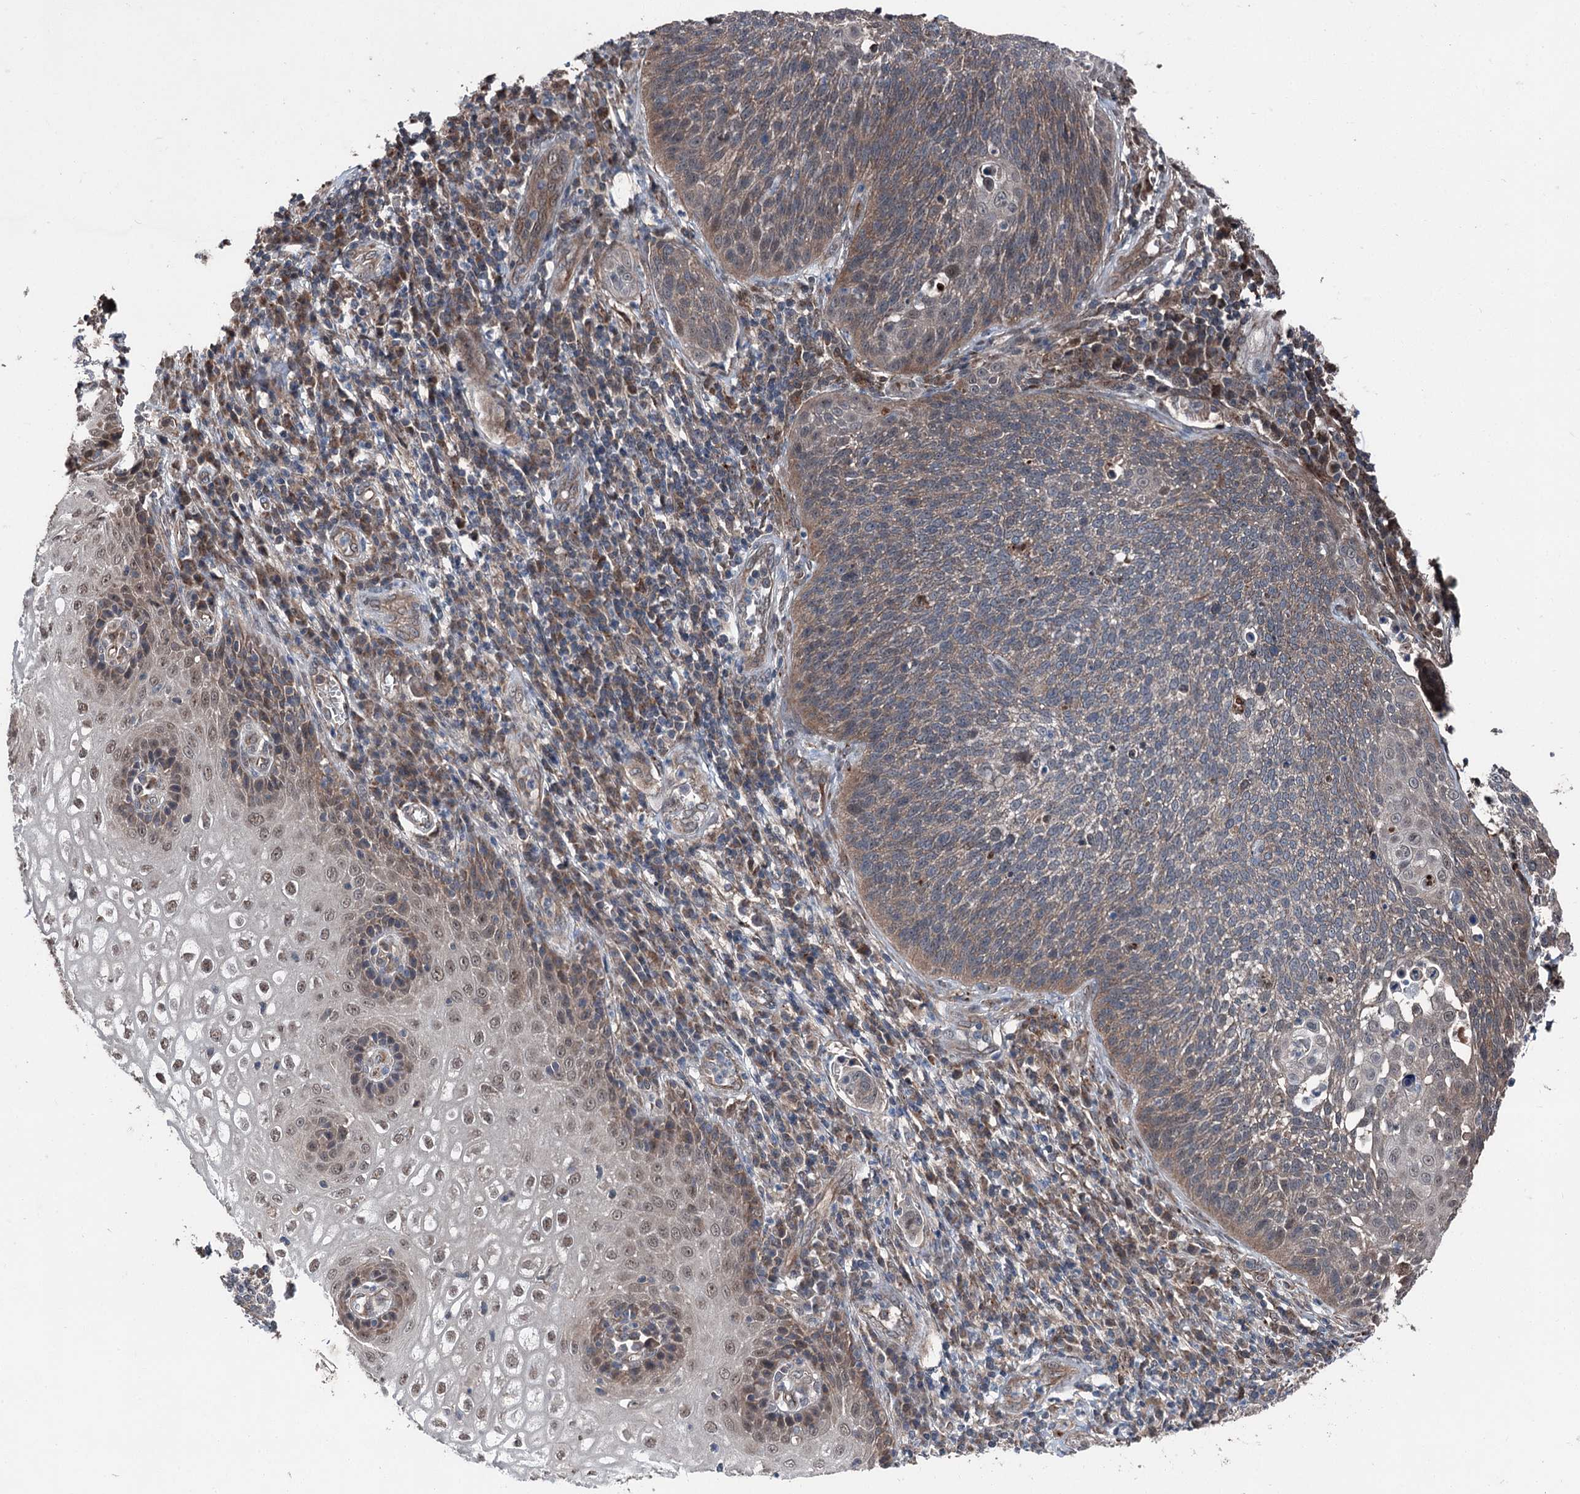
{"staining": {"intensity": "moderate", "quantity": "25%-75%", "location": "cytoplasmic/membranous"}, "tissue": "cervical cancer", "cell_type": "Tumor cells", "image_type": "cancer", "snomed": [{"axis": "morphology", "description": "Squamous cell carcinoma, NOS"}, {"axis": "topography", "description": "Cervix"}], "caption": "IHC histopathology image of human cervical cancer stained for a protein (brown), which reveals medium levels of moderate cytoplasmic/membranous staining in about 25%-75% of tumor cells.", "gene": "PSMD13", "patient": {"sex": "female", "age": 34}}